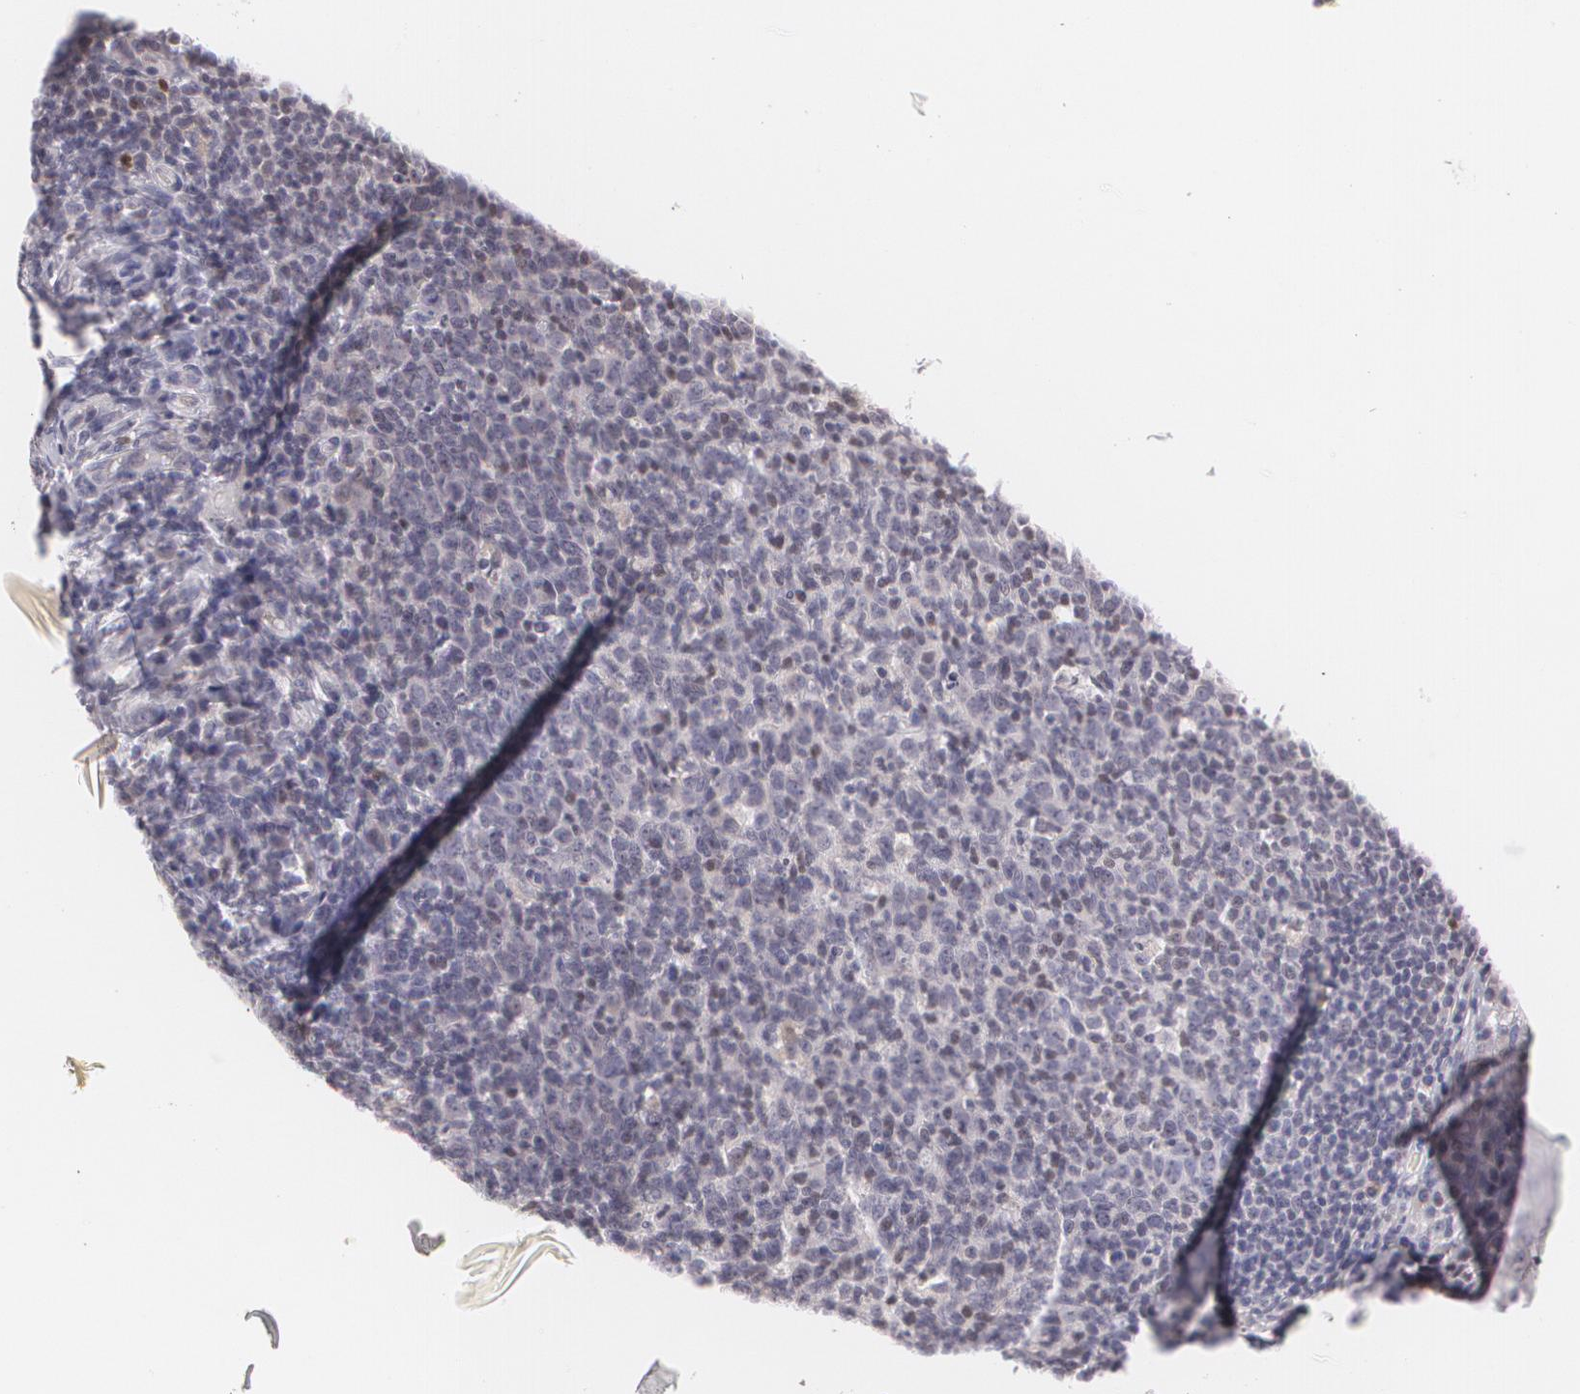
{"staining": {"intensity": "negative", "quantity": "none", "location": "none"}, "tissue": "tonsil", "cell_type": "Germinal center cells", "image_type": "normal", "snomed": [{"axis": "morphology", "description": "Normal tissue, NOS"}, {"axis": "topography", "description": "Tonsil"}], "caption": "A high-resolution image shows immunohistochemistry (IHC) staining of normal tonsil, which shows no significant staining in germinal center cells.", "gene": "ZBTB16", "patient": {"sex": "male", "age": 6}}